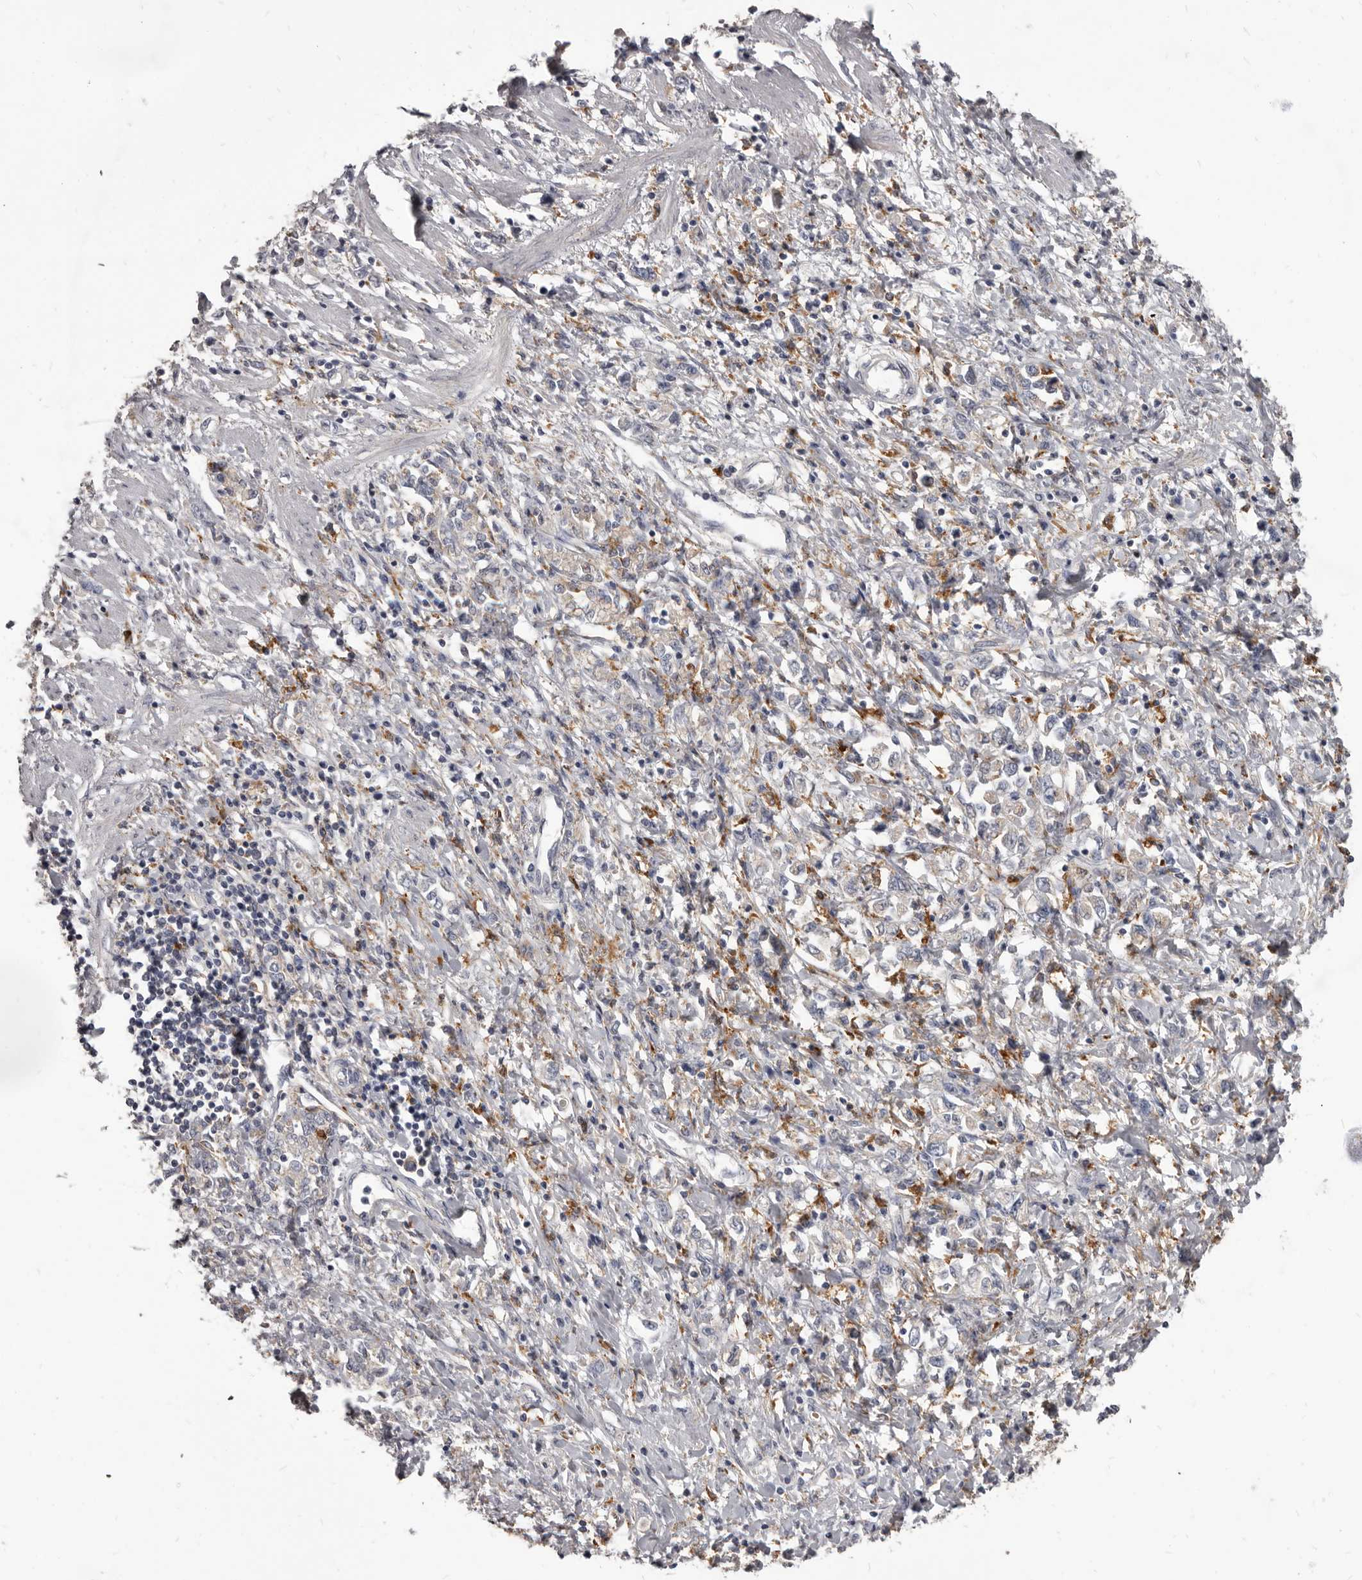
{"staining": {"intensity": "weak", "quantity": "<25%", "location": "cytoplasmic/membranous"}, "tissue": "stomach cancer", "cell_type": "Tumor cells", "image_type": "cancer", "snomed": [{"axis": "morphology", "description": "Adenocarcinoma, NOS"}, {"axis": "topography", "description": "Stomach"}], "caption": "Human stomach cancer stained for a protein using immunohistochemistry (IHC) exhibits no staining in tumor cells.", "gene": "PI4K2A", "patient": {"sex": "female", "age": 76}}